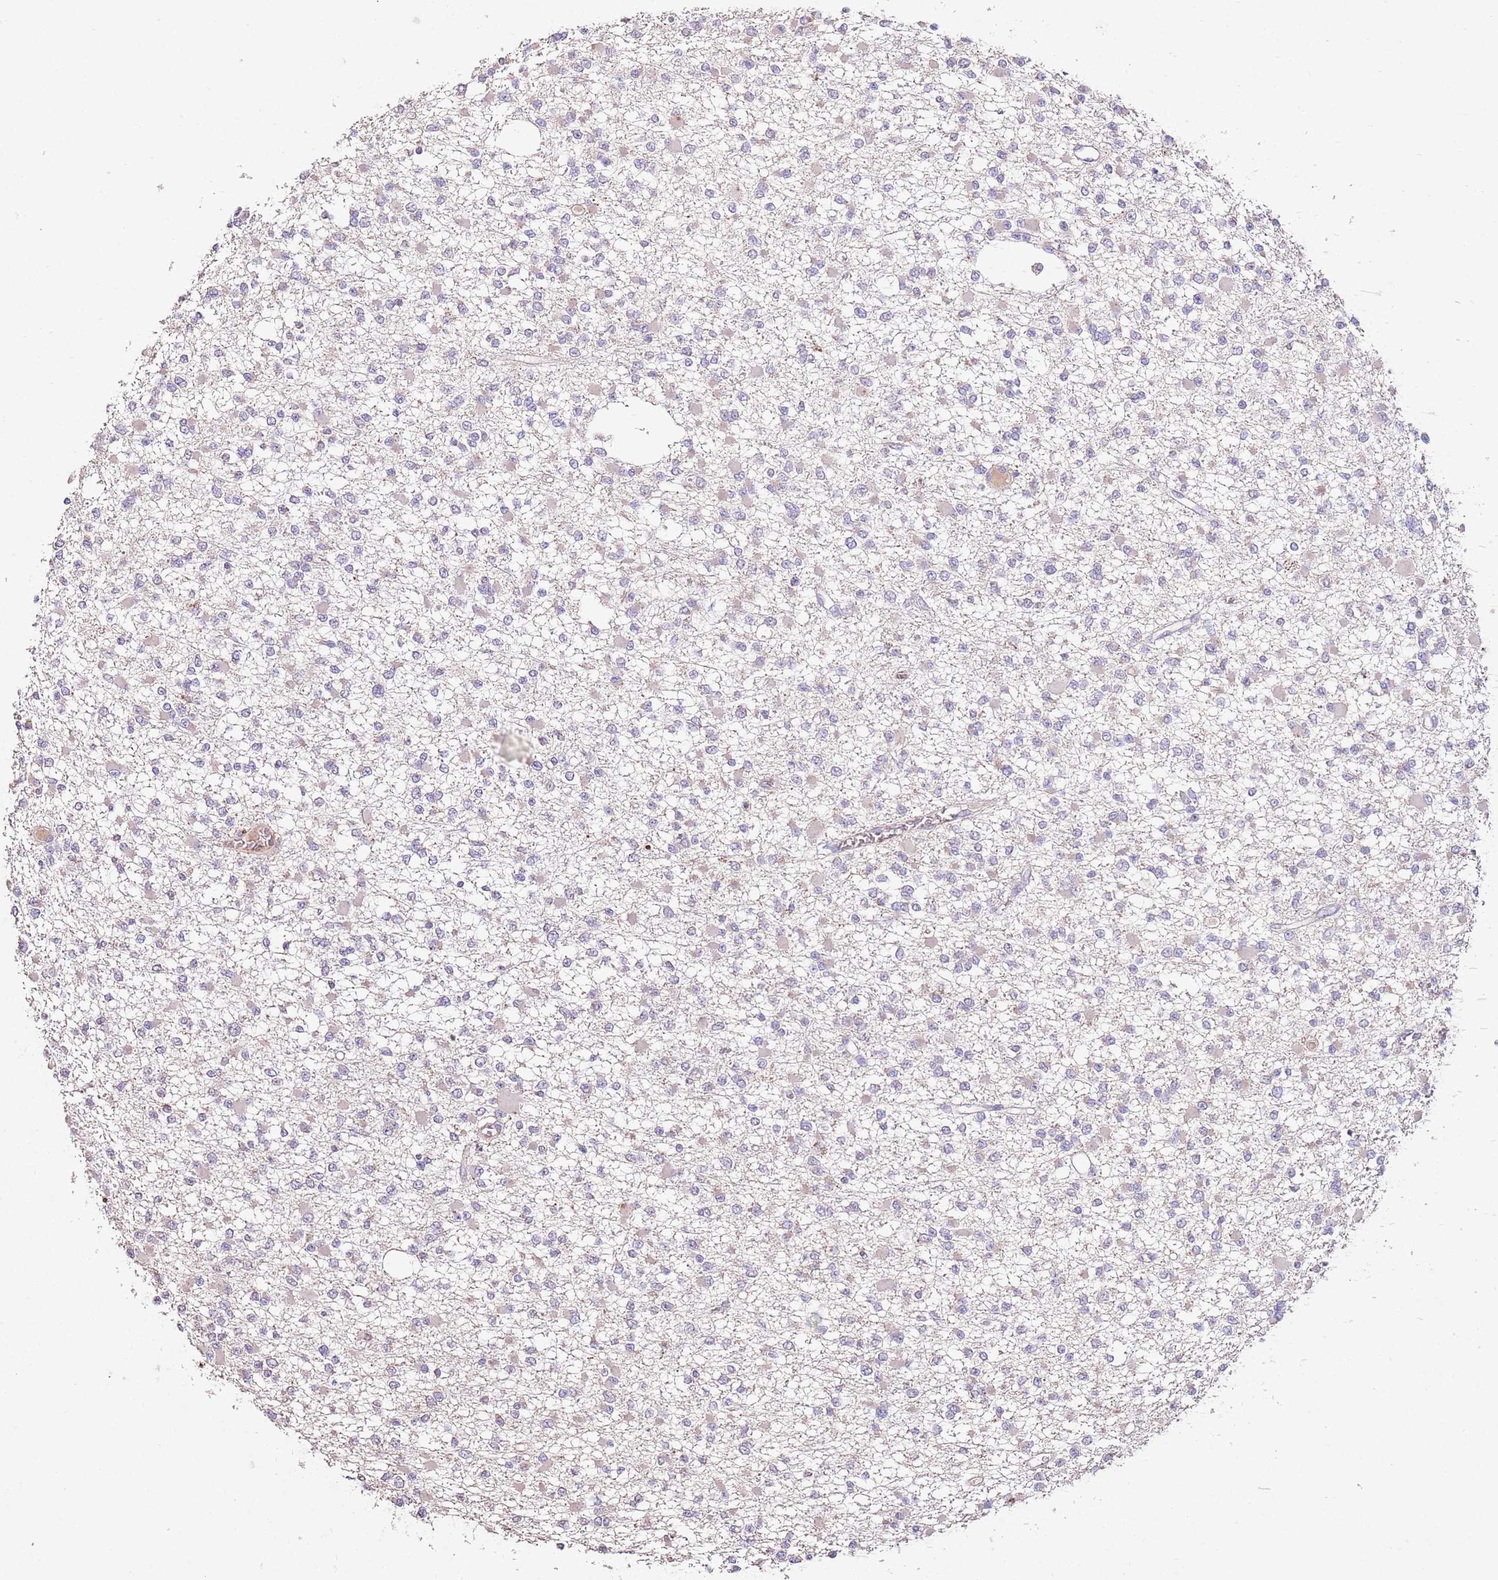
{"staining": {"intensity": "negative", "quantity": "none", "location": "none"}, "tissue": "glioma", "cell_type": "Tumor cells", "image_type": "cancer", "snomed": [{"axis": "morphology", "description": "Glioma, malignant, Low grade"}, {"axis": "topography", "description": "Brain"}], "caption": "Immunohistochemistry micrograph of neoplastic tissue: human glioma stained with DAB demonstrates no significant protein expression in tumor cells.", "gene": "NRDE2", "patient": {"sex": "female", "age": 22}}